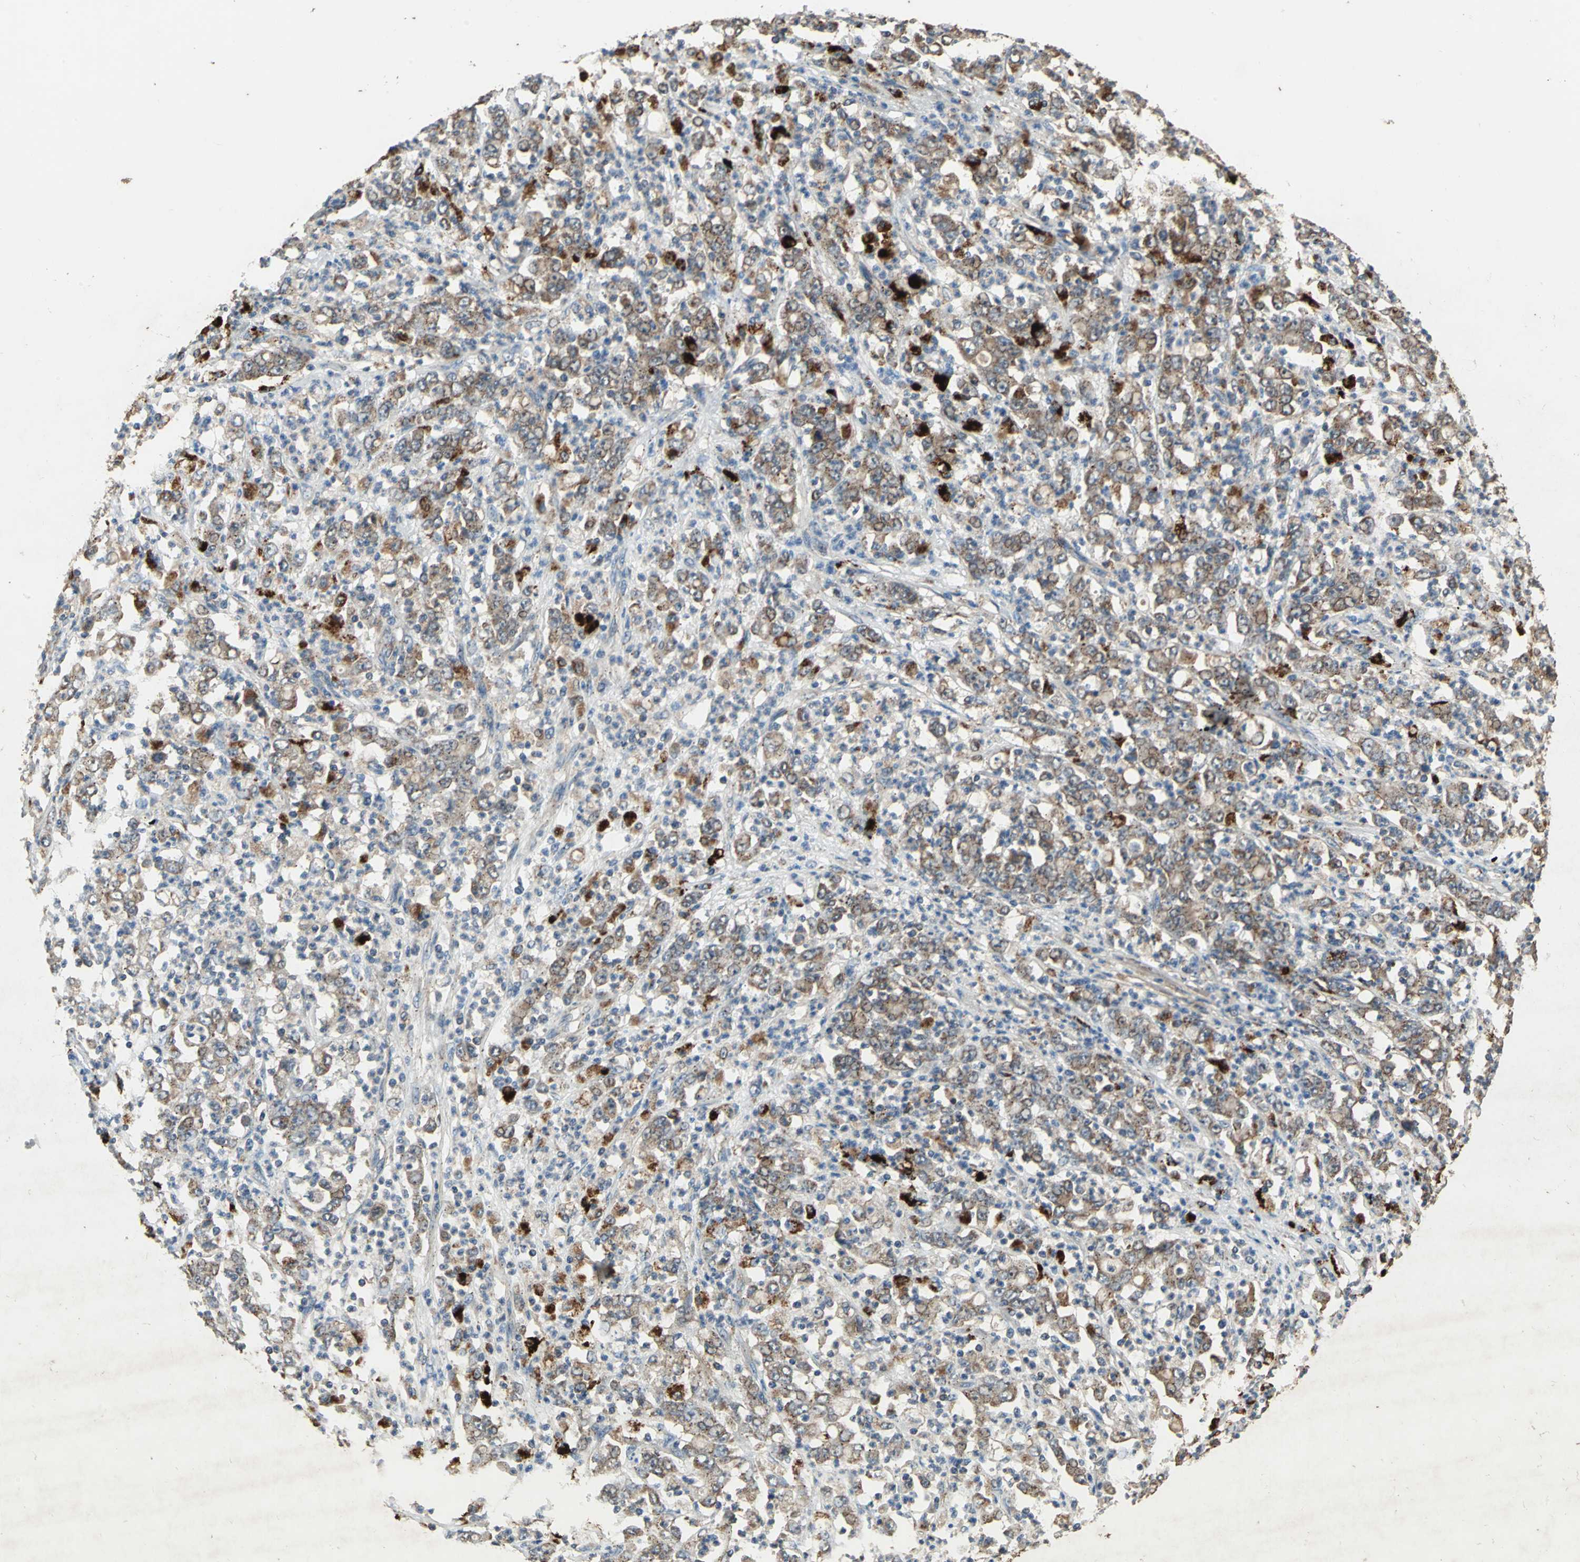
{"staining": {"intensity": "strong", "quantity": ">75%", "location": "cytoplasmic/membranous"}, "tissue": "stomach cancer", "cell_type": "Tumor cells", "image_type": "cancer", "snomed": [{"axis": "morphology", "description": "Adenocarcinoma, NOS"}, {"axis": "topography", "description": "Stomach, lower"}], "caption": "This micrograph shows immunohistochemistry (IHC) staining of human stomach cancer (adenocarcinoma), with high strong cytoplasmic/membranous expression in about >75% of tumor cells.", "gene": "POLRMT", "patient": {"sex": "female", "age": 71}}